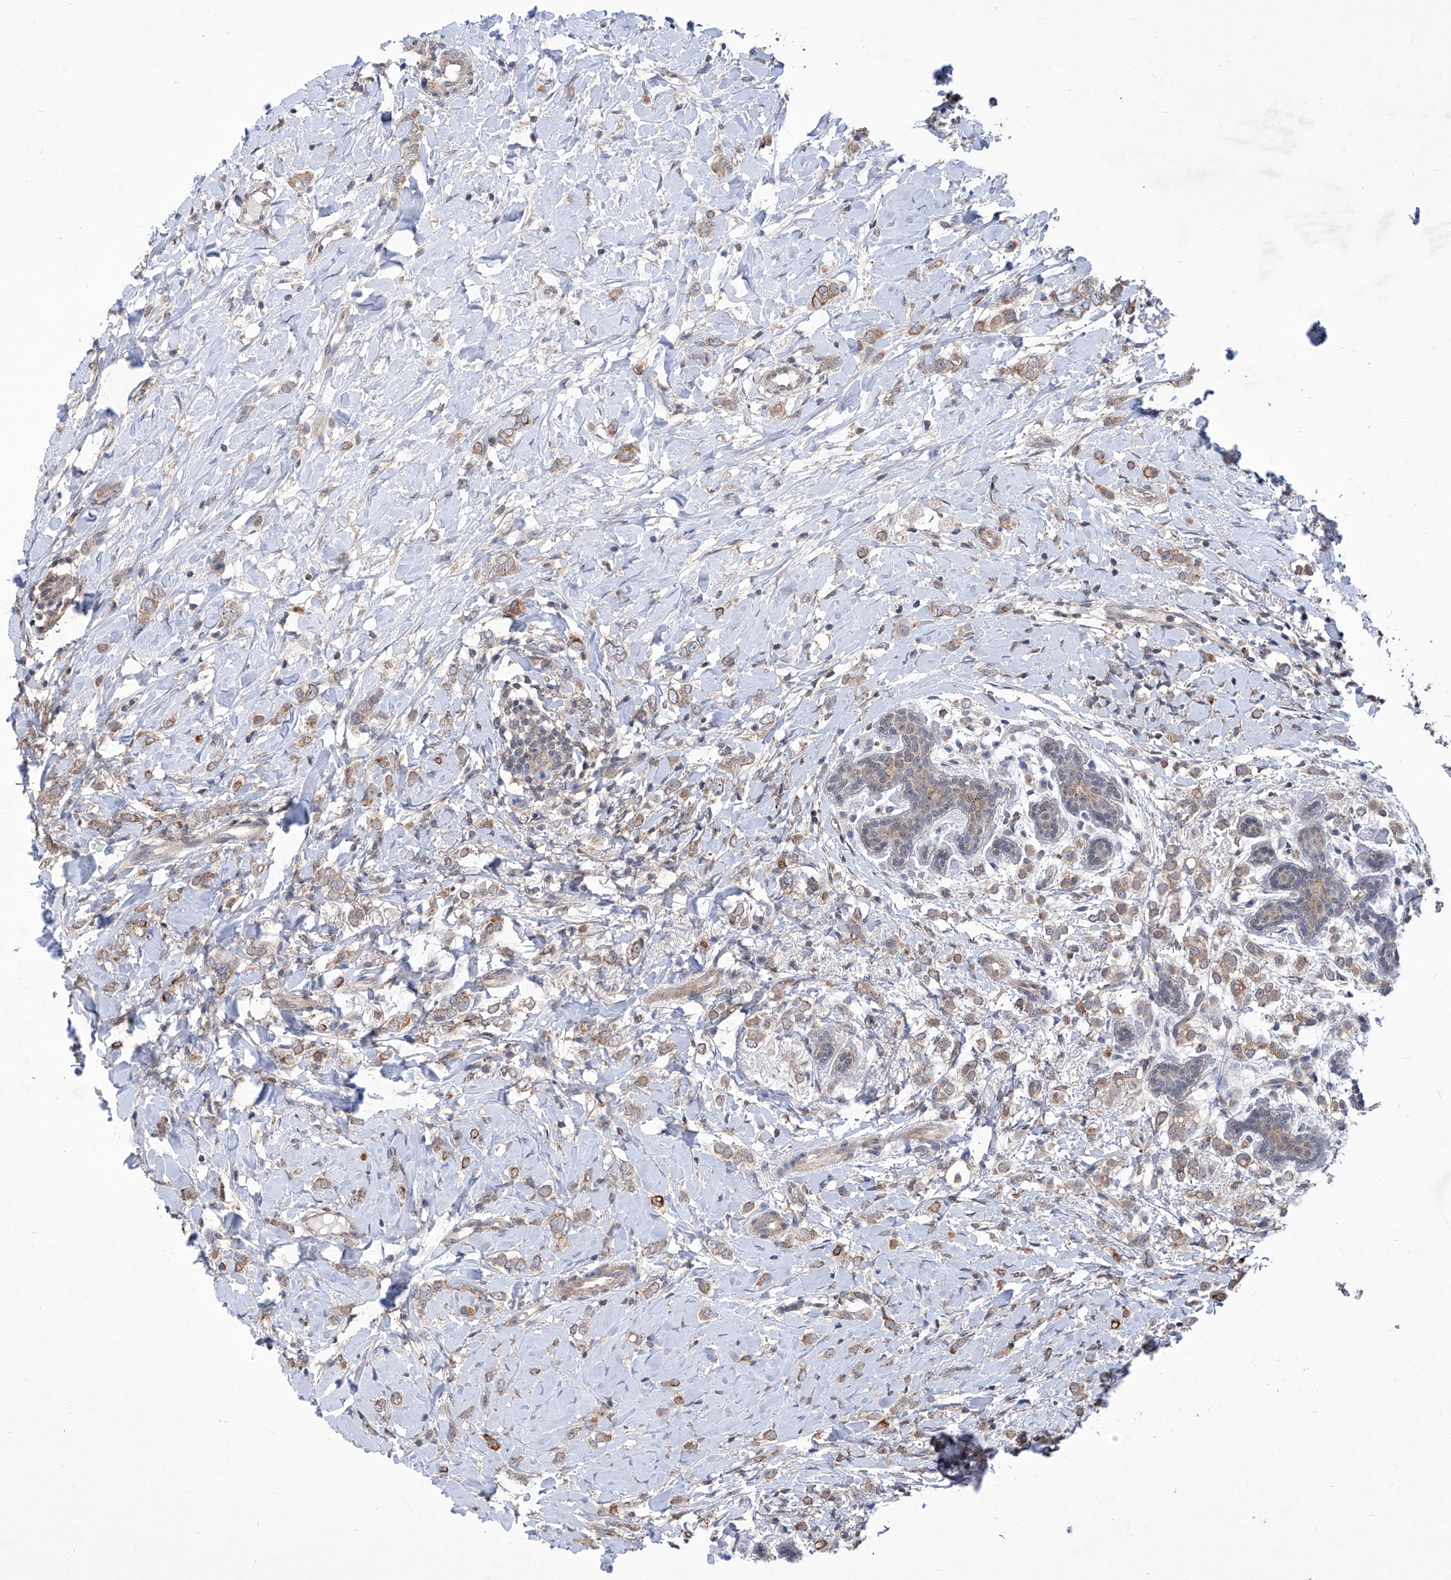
{"staining": {"intensity": "weak", "quantity": ">75%", "location": "cytoplasmic/membranous"}, "tissue": "breast cancer", "cell_type": "Tumor cells", "image_type": "cancer", "snomed": [{"axis": "morphology", "description": "Normal tissue, NOS"}, {"axis": "morphology", "description": "Lobular carcinoma"}, {"axis": "topography", "description": "Breast"}], "caption": "Immunohistochemistry (IHC) histopathology image of neoplastic tissue: breast cancer (lobular carcinoma) stained using IHC demonstrates low levels of weak protein expression localized specifically in the cytoplasmic/membranous of tumor cells, appearing as a cytoplasmic/membranous brown color.", "gene": "KIFC2", "patient": {"sex": "female", "age": 47}}